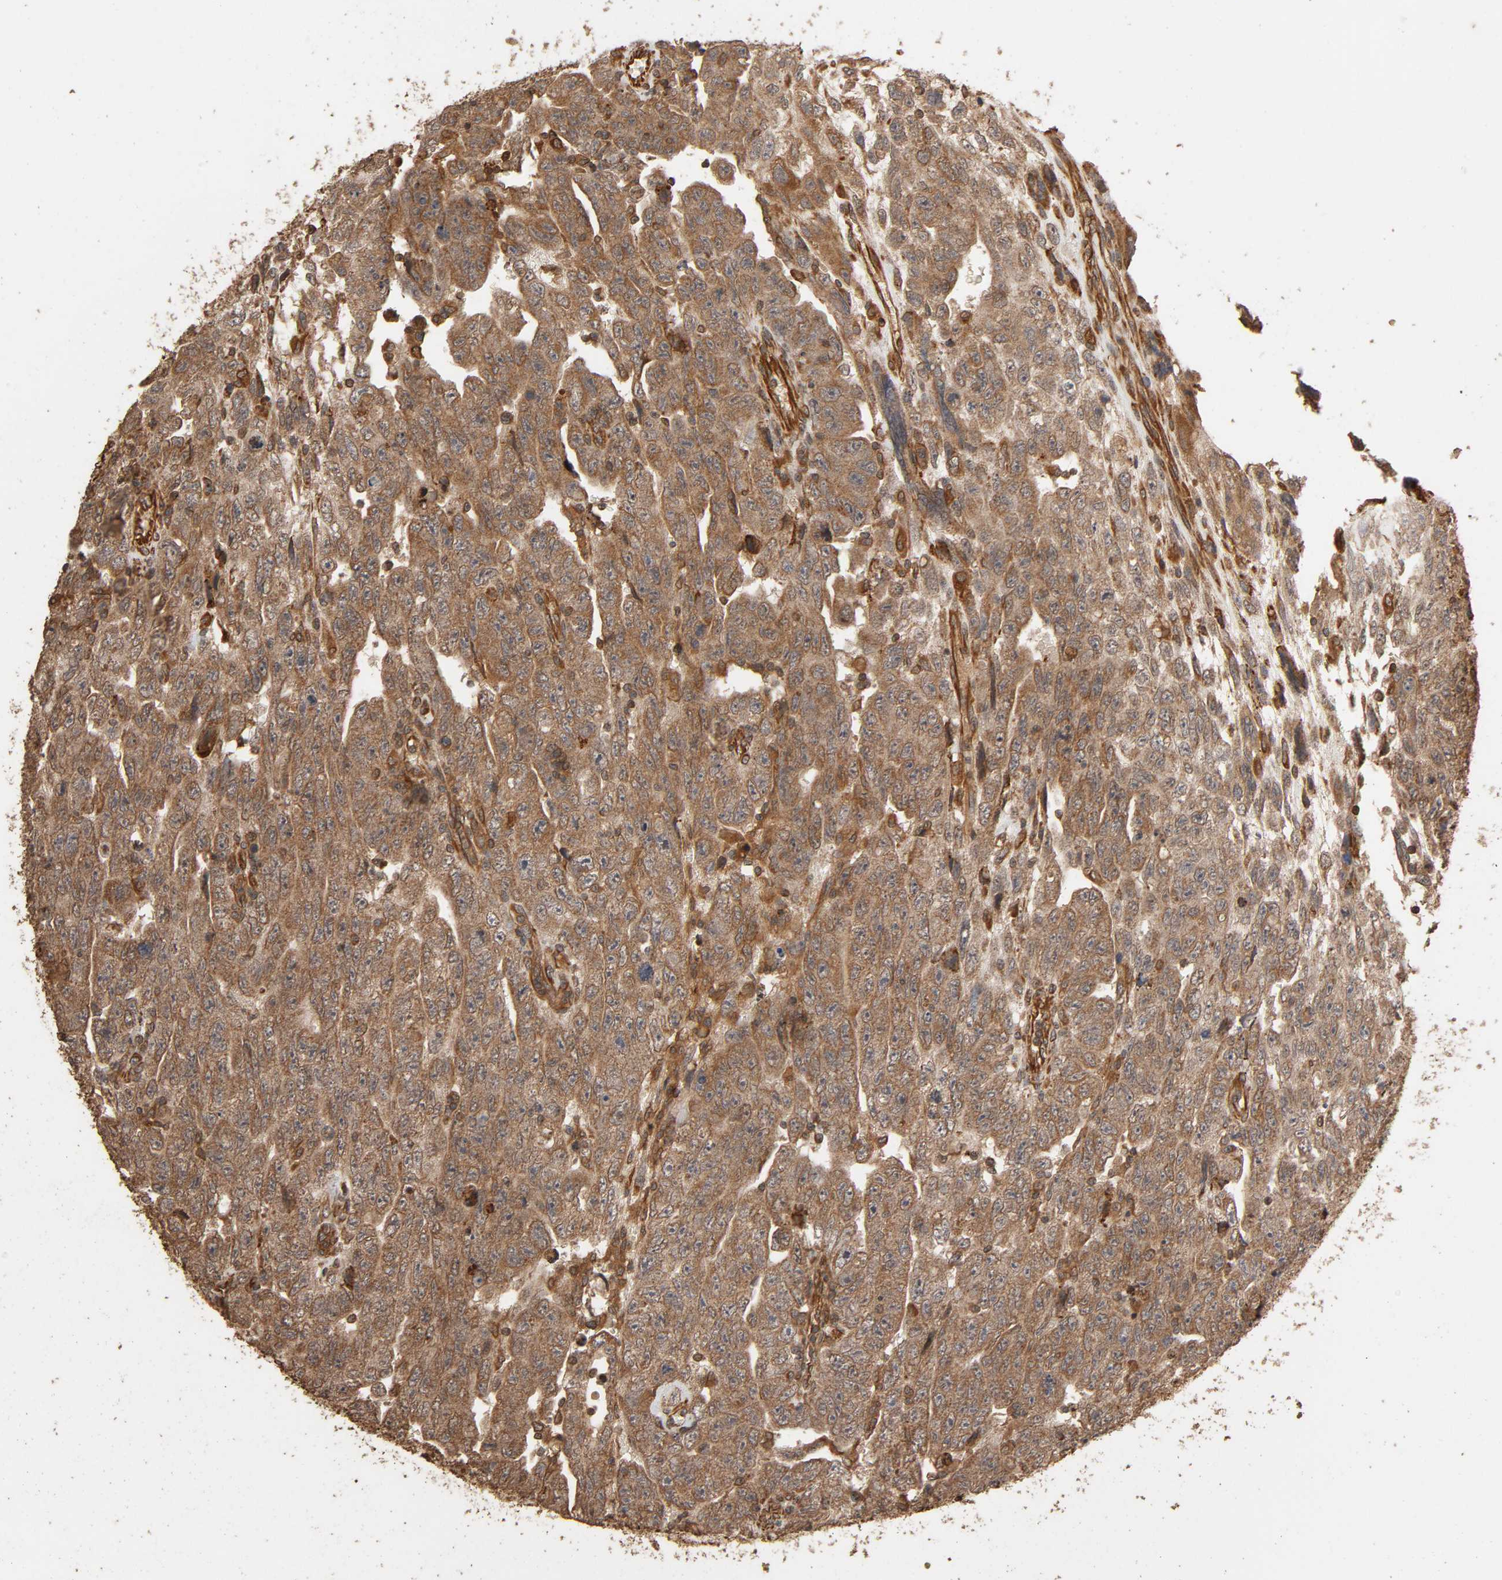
{"staining": {"intensity": "moderate", "quantity": ">75%", "location": "cytoplasmic/membranous"}, "tissue": "testis cancer", "cell_type": "Tumor cells", "image_type": "cancer", "snomed": [{"axis": "morphology", "description": "Carcinoma, Embryonal, NOS"}, {"axis": "topography", "description": "Testis"}], "caption": "This photomicrograph shows testis cancer (embryonal carcinoma) stained with immunohistochemistry (IHC) to label a protein in brown. The cytoplasmic/membranous of tumor cells show moderate positivity for the protein. Nuclei are counter-stained blue.", "gene": "RPS6KA6", "patient": {"sex": "male", "age": 28}}